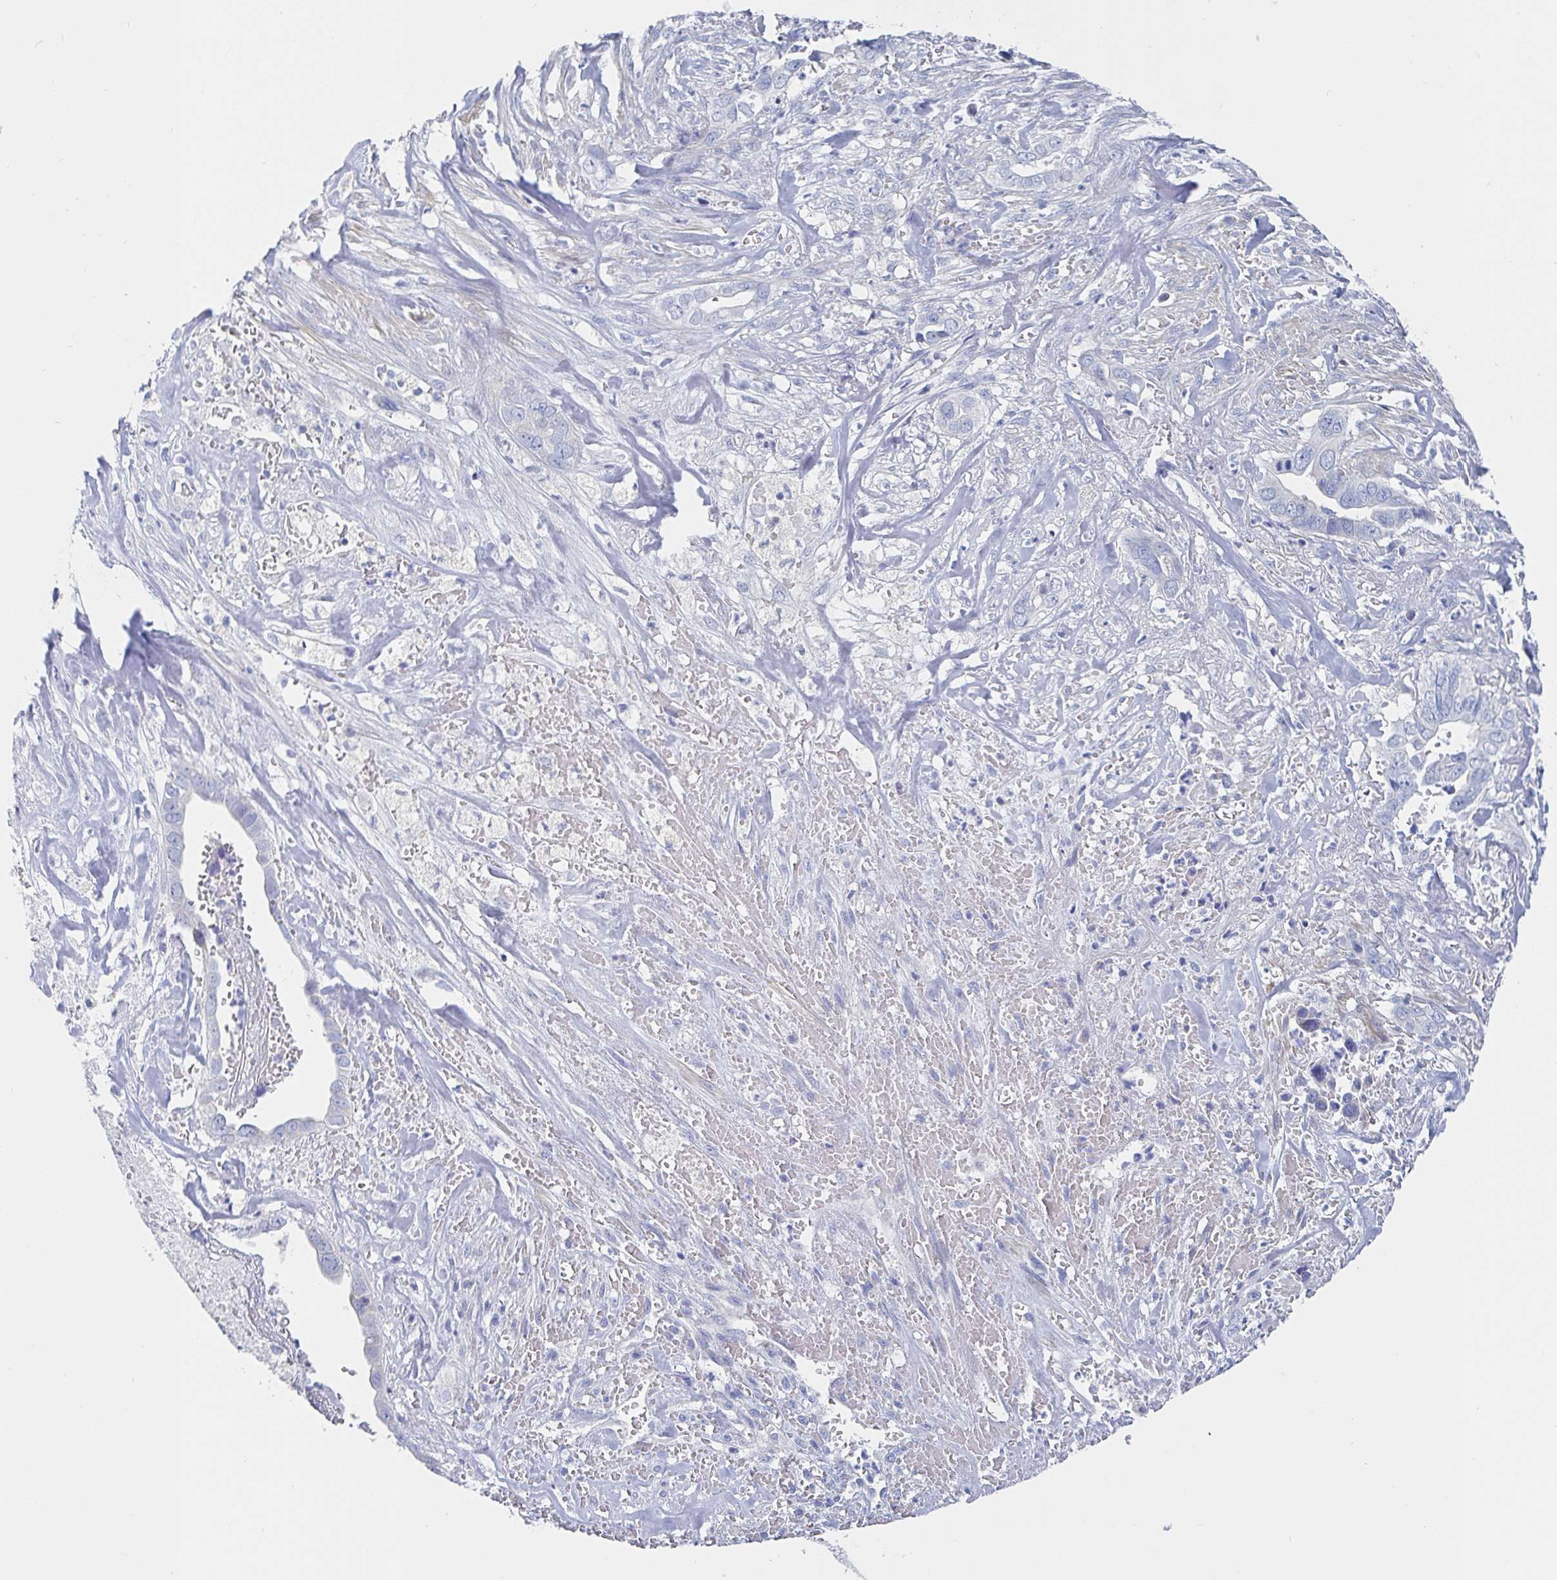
{"staining": {"intensity": "negative", "quantity": "none", "location": "none"}, "tissue": "liver cancer", "cell_type": "Tumor cells", "image_type": "cancer", "snomed": [{"axis": "morphology", "description": "Cholangiocarcinoma"}, {"axis": "topography", "description": "Liver"}], "caption": "An immunohistochemistry (IHC) micrograph of liver cancer (cholangiocarcinoma) is shown. There is no staining in tumor cells of liver cancer (cholangiocarcinoma).", "gene": "PACSIN1", "patient": {"sex": "female", "age": 79}}